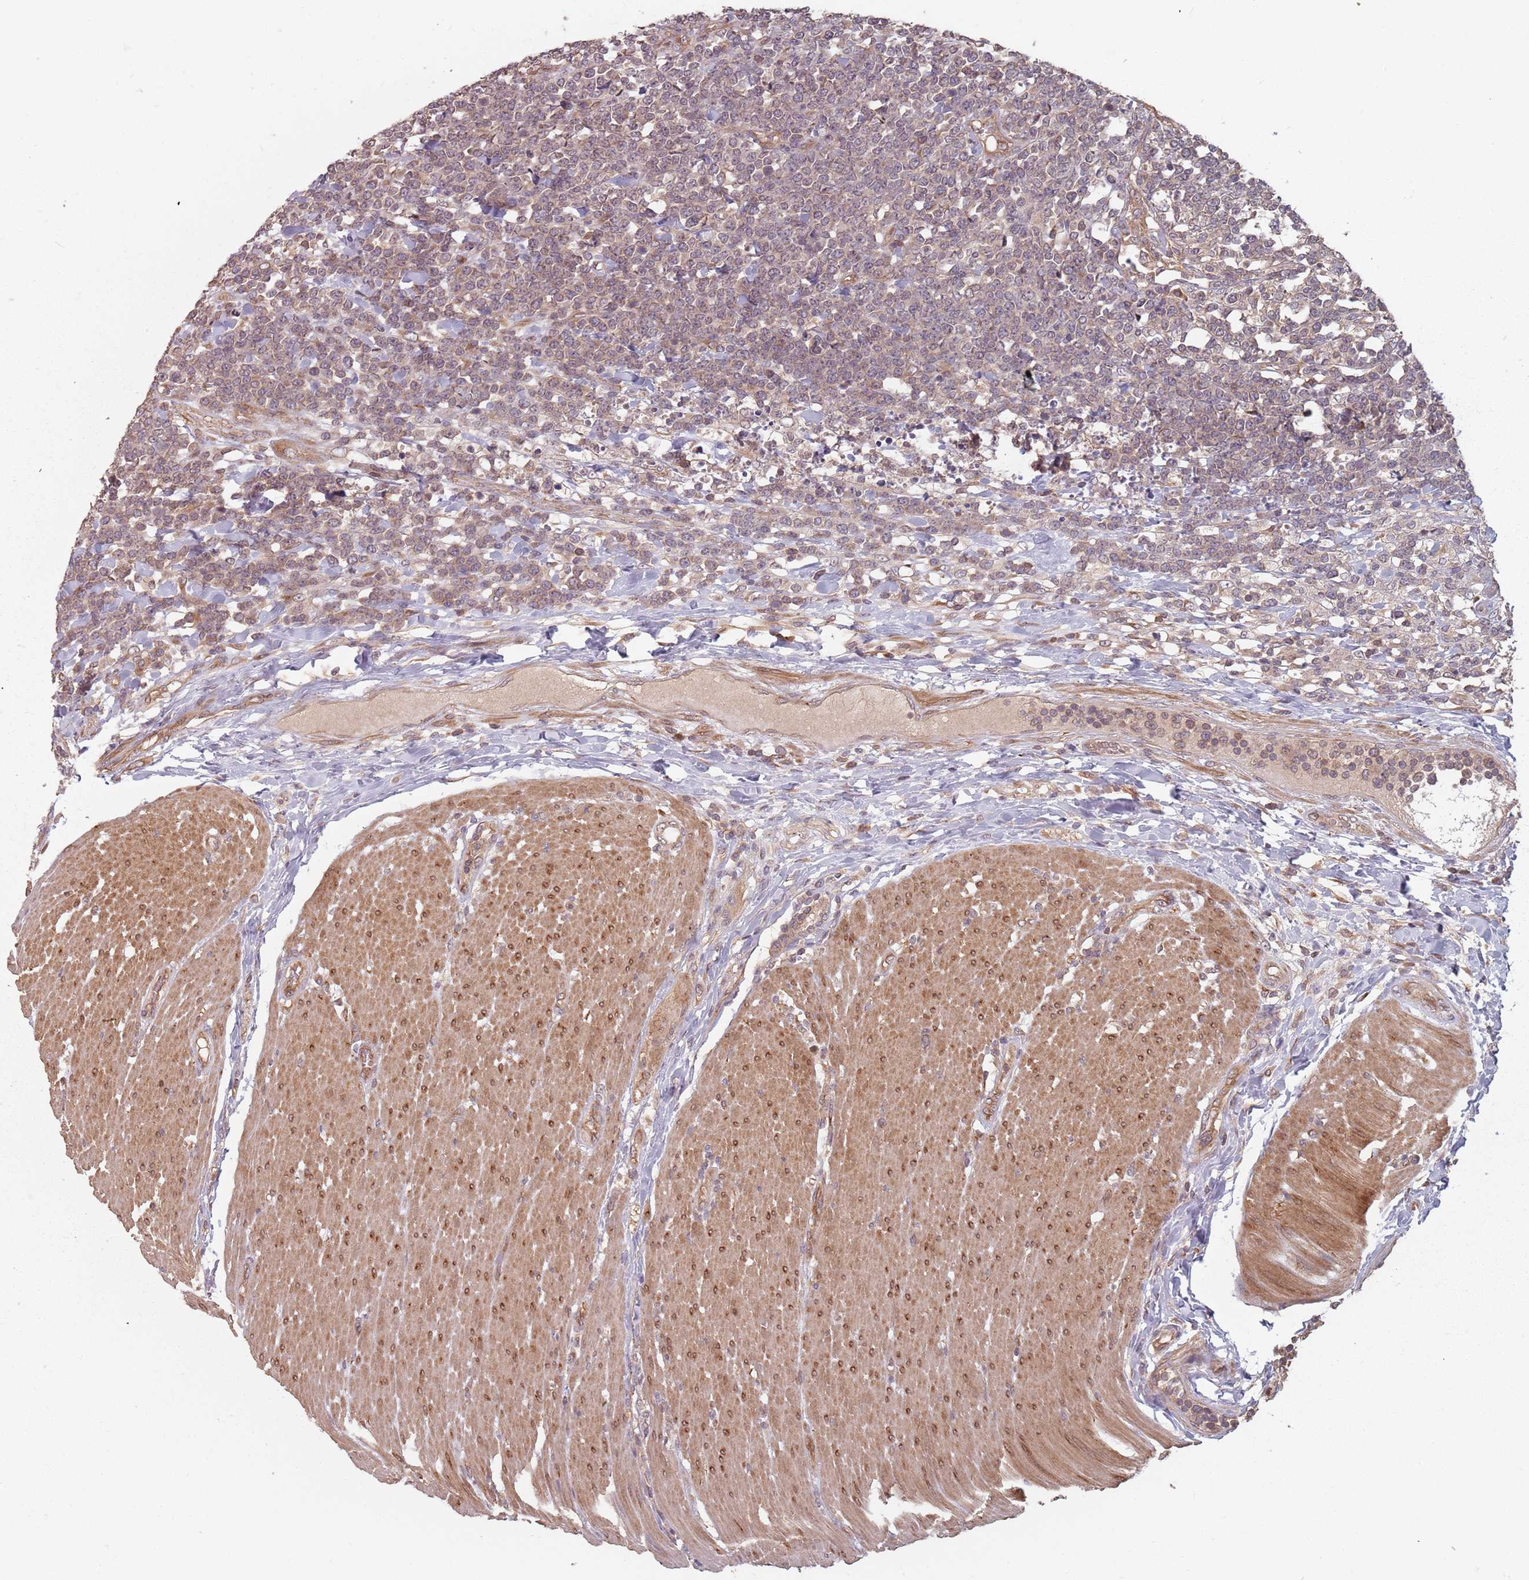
{"staining": {"intensity": "weak", "quantity": "25%-75%", "location": "nuclear"}, "tissue": "lymphoma", "cell_type": "Tumor cells", "image_type": "cancer", "snomed": [{"axis": "morphology", "description": "Malignant lymphoma, non-Hodgkin's type, High grade"}, {"axis": "topography", "description": "Small intestine"}], "caption": "This is a micrograph of IHC staining of malignant lymphoma, non-Hodgkin's type (high-grade), which shows weak expression in the nuclear of tumor cells.", "gene": "C3orf14", "patient": {"sex": "male", "age": 8}}